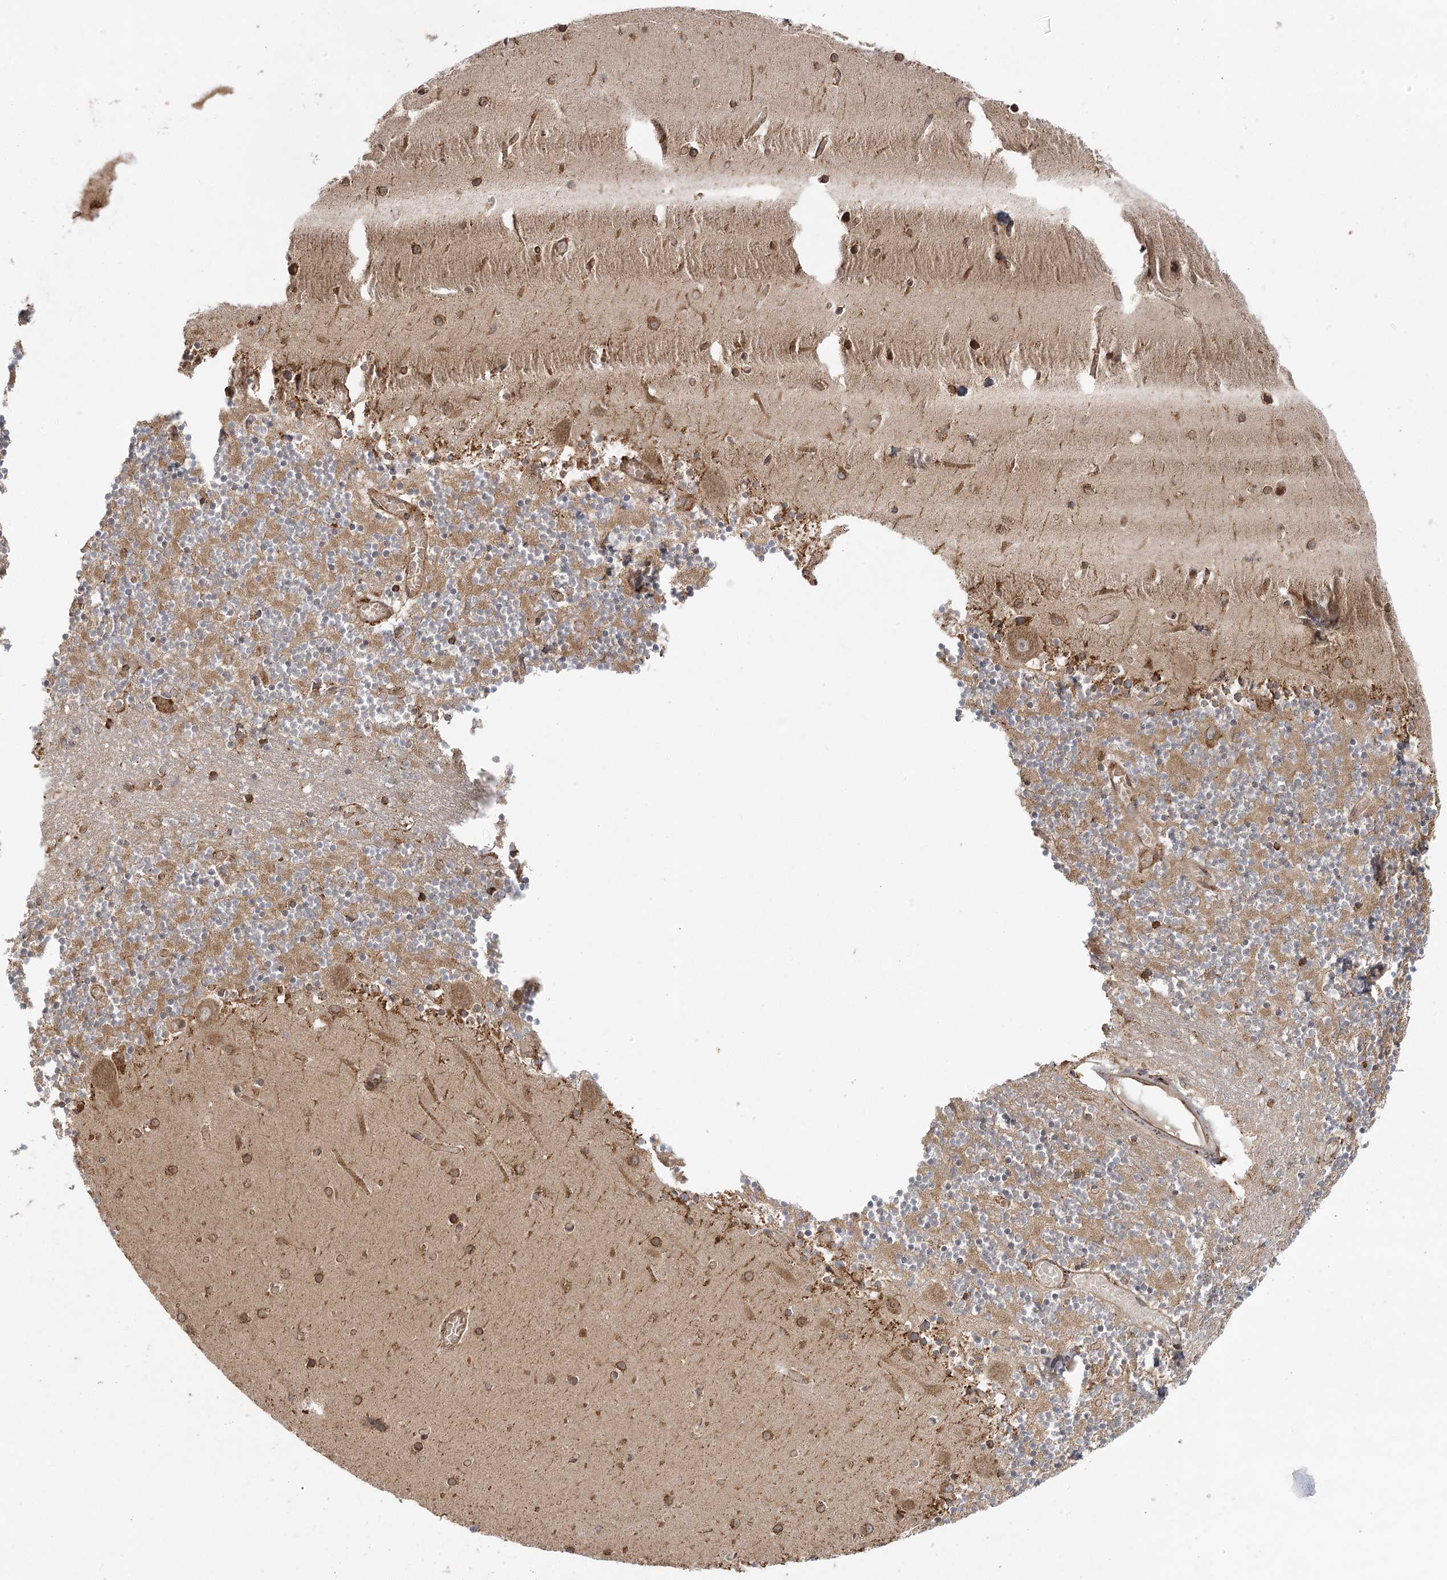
{"staining": {"intensity": "moderate", "quantity": ">75%", "location": "cytoplasmic/membranous"}, "tissue": "cerebellum", "cell_type": "Cells in granular layer", "image_type": "normal", "snomed": [{"axis": "morphology", "description": "Normal tissue, NOS"}, {"axis": "topography", "description": "Cerebellum"}], "caption": "Cells in granular layer exhibit moderate cytoplasmic/membranous staining in about >75% of cells in benign cerebellum. (DAB (3,3'-diaminobenzidine) IHC, brown staining for protein, blue staining for nuclei).", "gene": "ACAP2", "patient": {"sex": "female", "age": 28}}